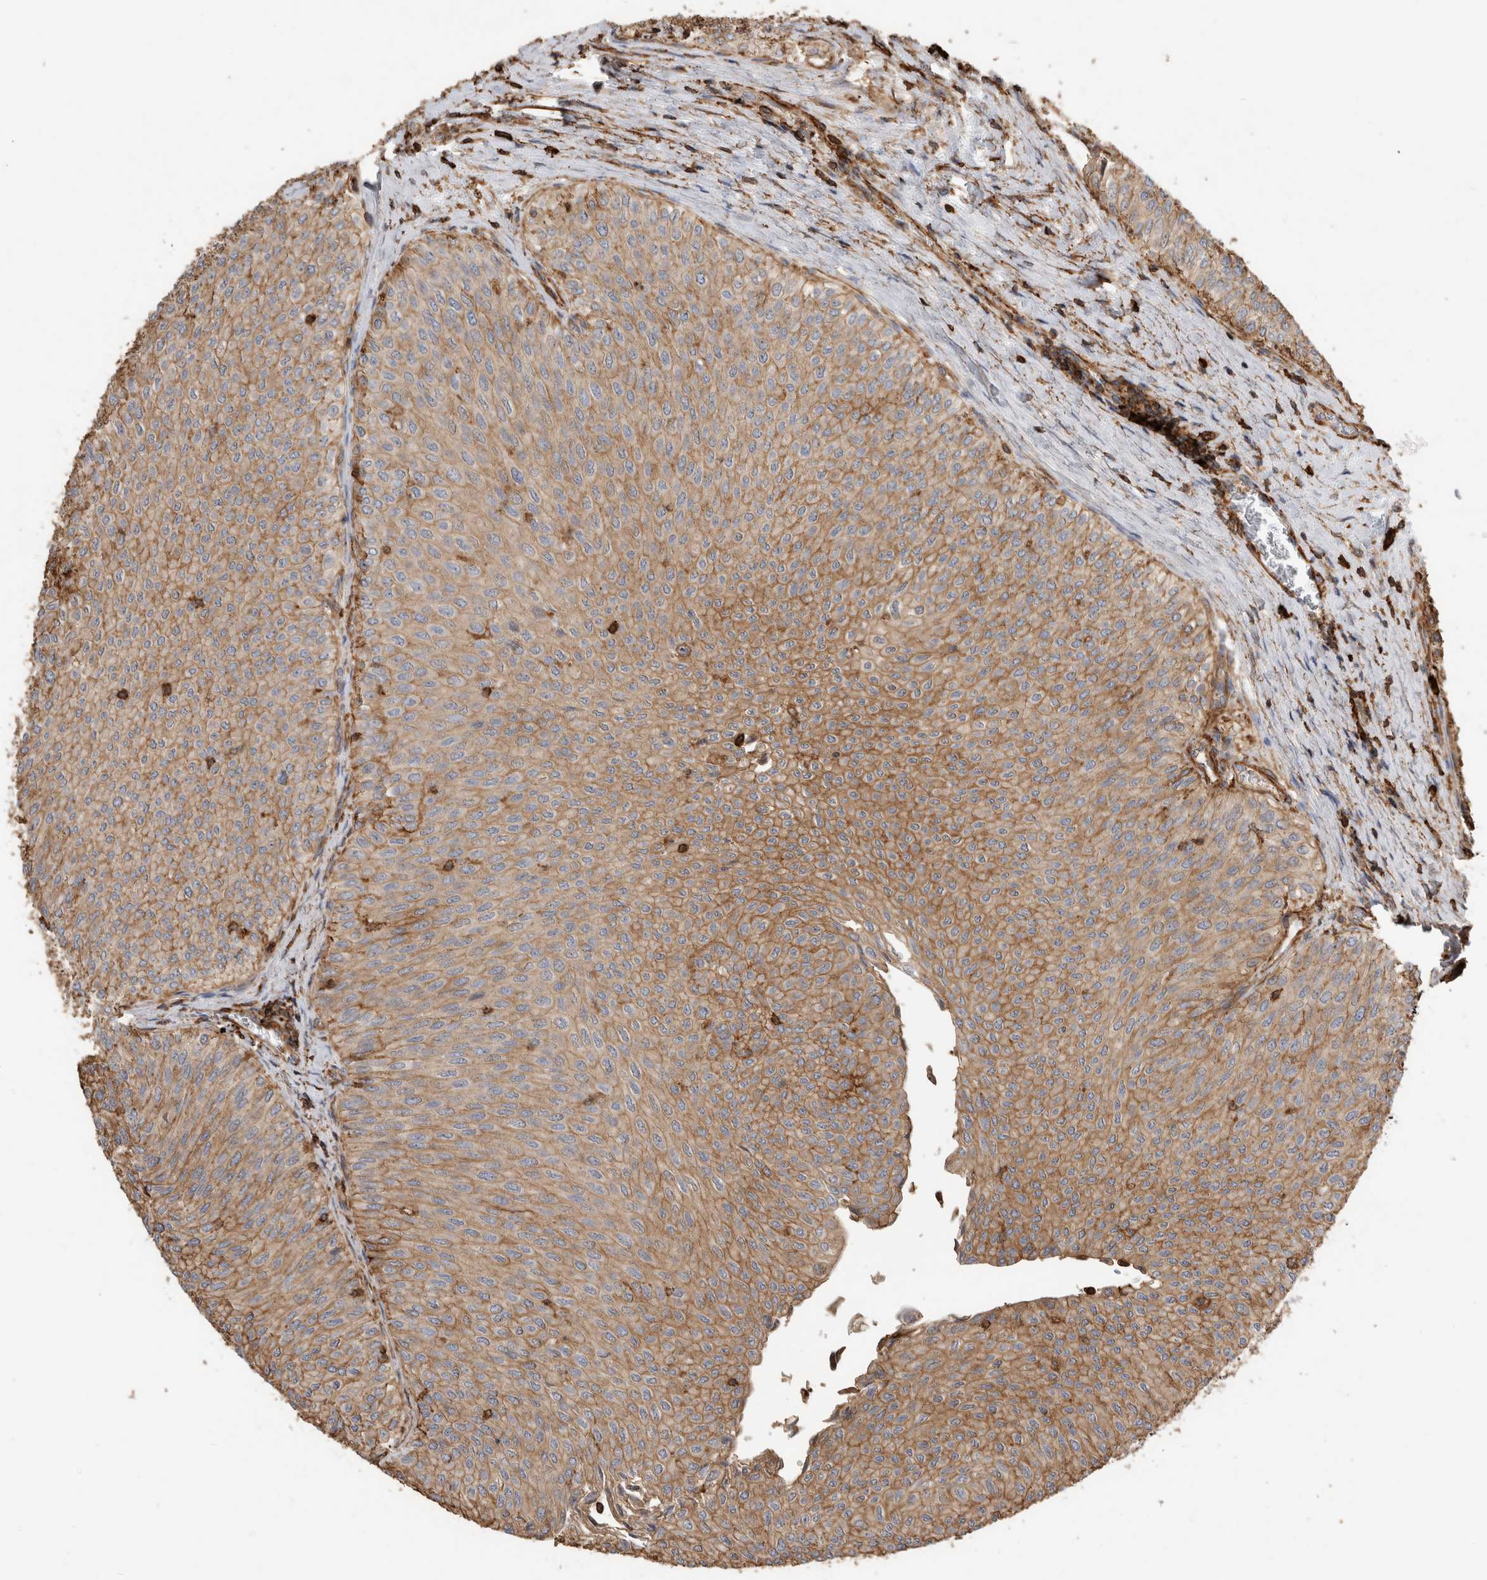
{"staining": {"intensity": "moderate", "quantity": ">75%", "location": "cytoplasmic/membranous"}, "tissue": "urothelial cancer", "cell_type": "Tumor cells", "image_type": "cancer", "snomed": [{"axis": "morphology", "description": "Urothelial carcinoma, Low grade"}, {"axis": "topography", "description": "Urinary bladder"}], "caption": "Immunohistochemical staining of human urothelial cancer demonstrates medium levels of moderate cytoplasmic/membranous protein expression in approximately >75% of tumor cells.", "gene": "GPER1", "patient": {"sex": "male", "age": 78}}